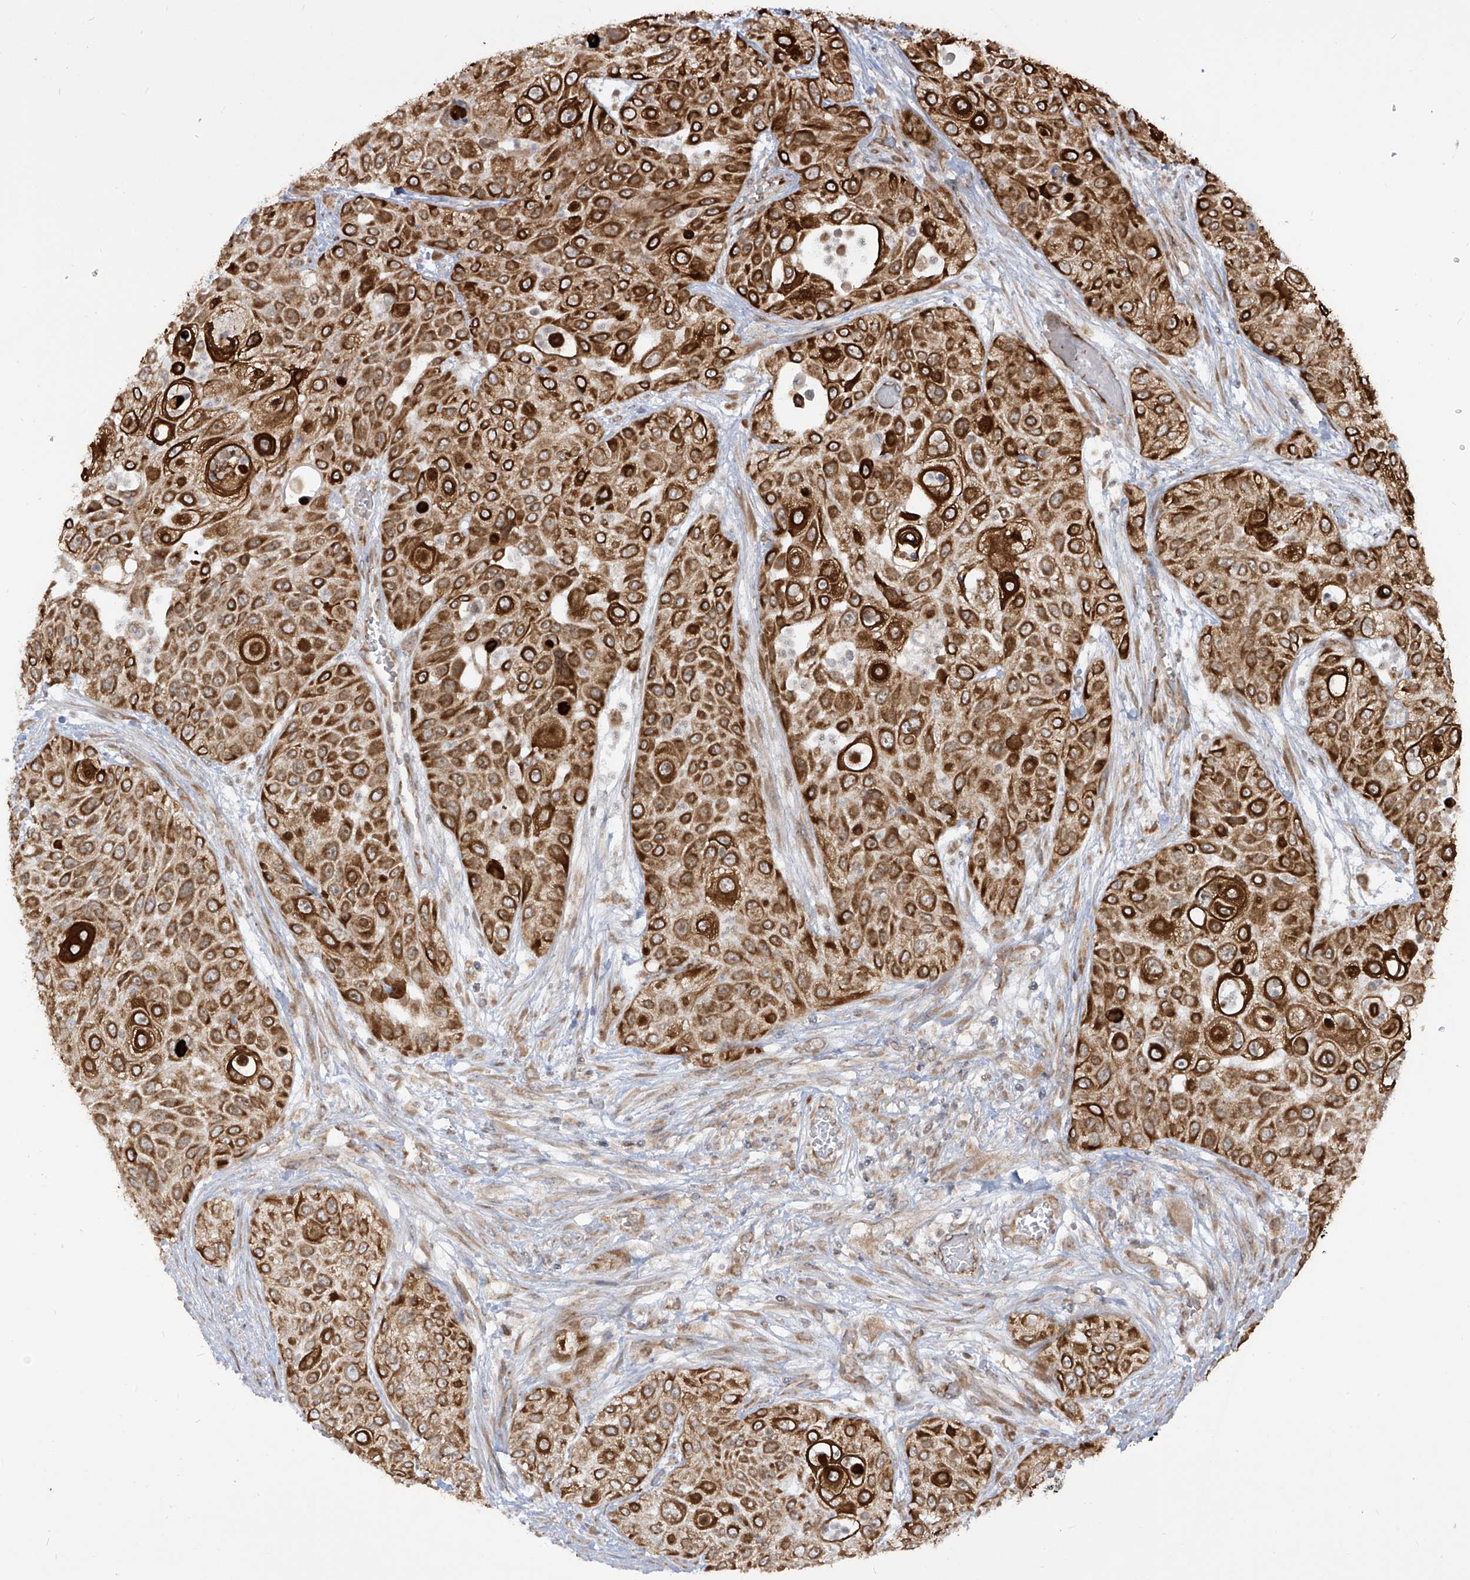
{"staining": {"intensity": "strong", "quantity": ">75%", "location": "cytoplasmic/membranous"}, "tissue": "urothelial cancer", "cell_type": "Tumor cells", "image_type": "cancer", "snomed": [{"axis": "morphology", "description": "Urothelial carcinoma, High grade"}, {"axis": "topography", "description": "Urinary bladder"}], "caption": "An immunohistochemistry (IHC) histopathology image of neoplastic tissue is shown. Protein staining in brown shows strong cytoplasmic/membranous positivity in urothelial cancer within tumor cells.", "gene": "TRIM67", "patient": {"sex": "female", "age": 79}}